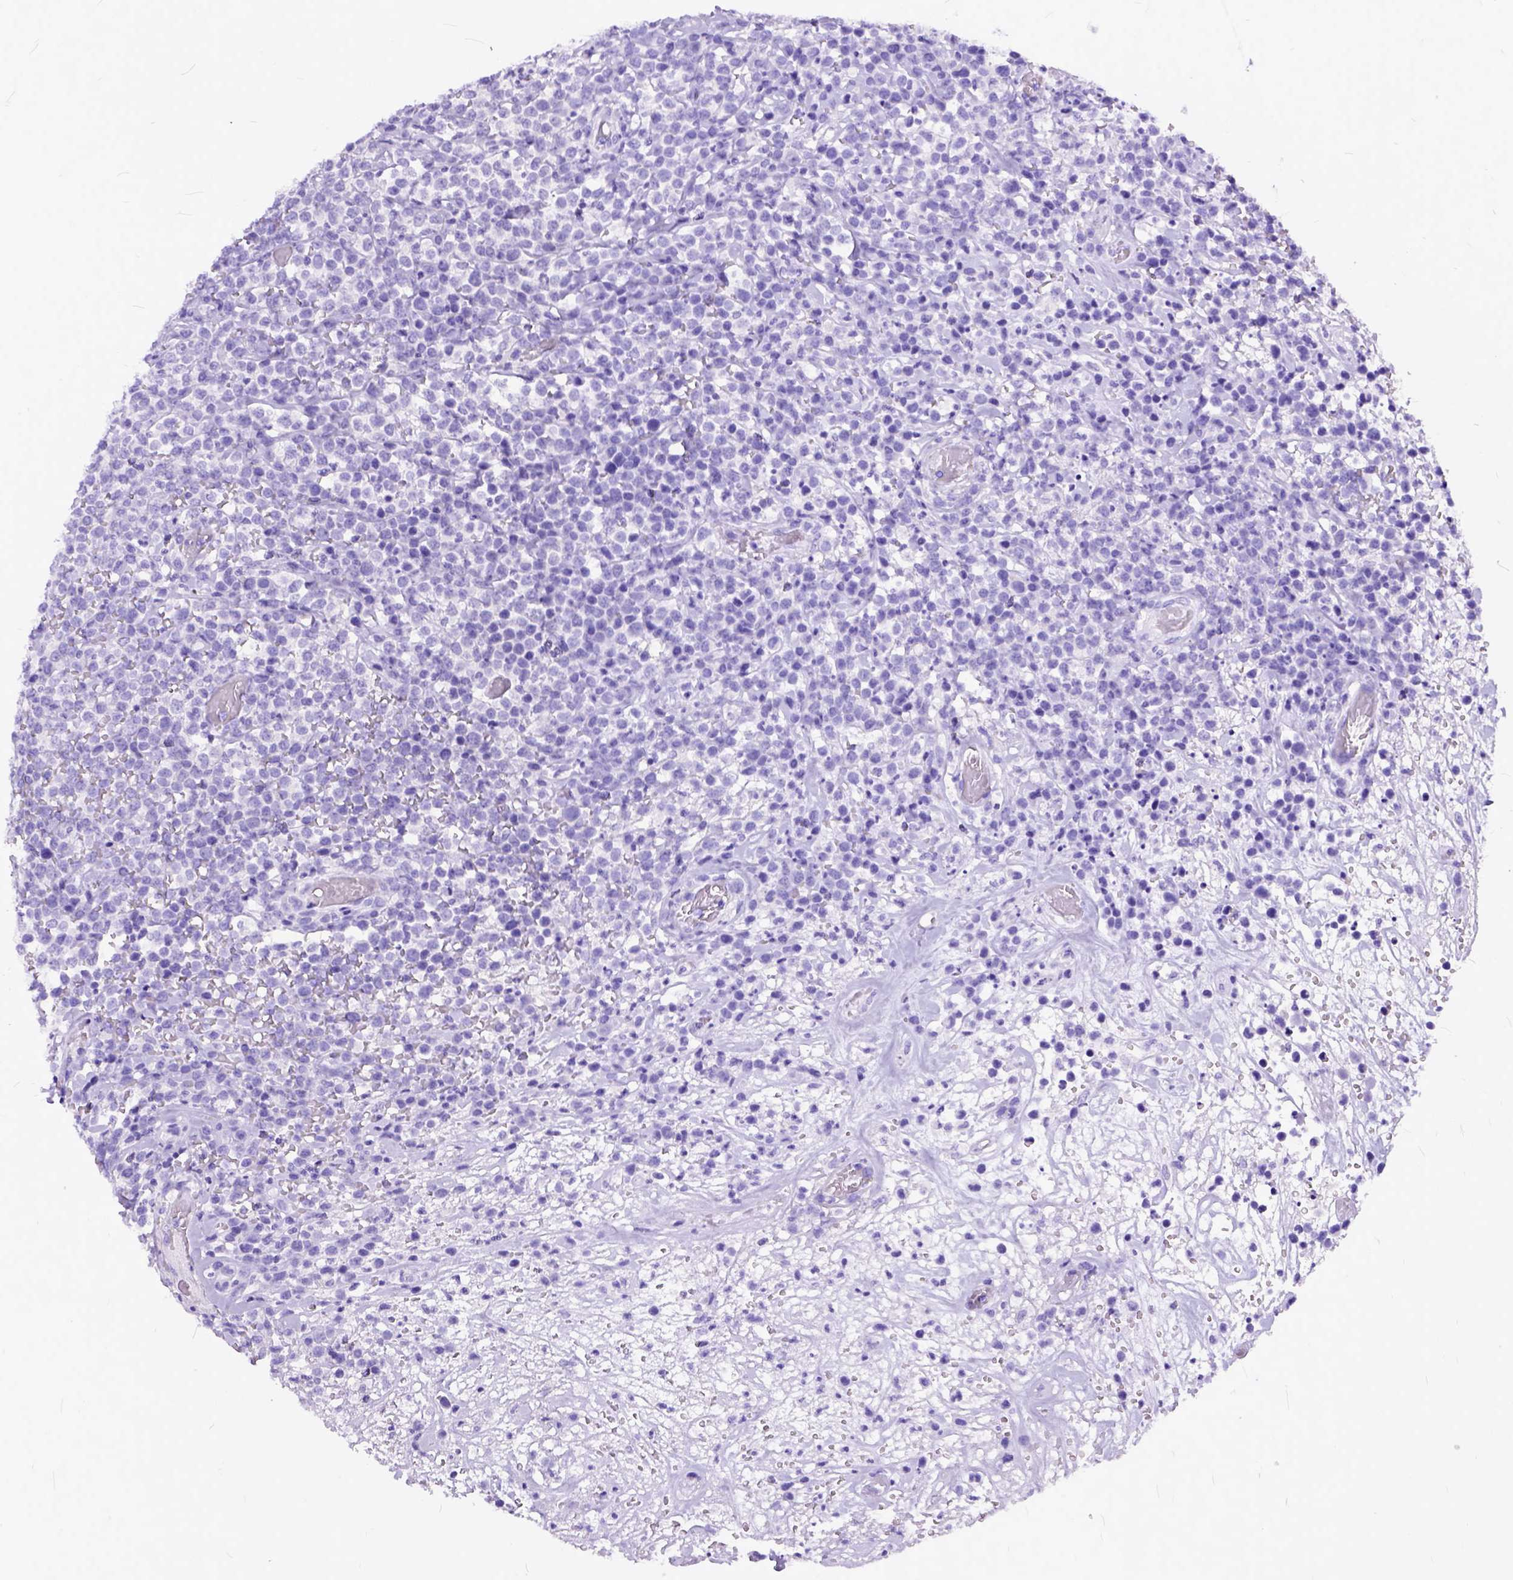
{"staining": {"intensity": "negative", "quantity": "none", "location": "none"}, "tissue": "lymphoma", "cell_type": "Tumor cells", "image_type": "cancer", "snomed": [{"axis": "morphology", "description": "Malignant lymphoma, non-Hodgkin's type, High grade"}, {"axis": "topography", "description": "Soft tissue"}], "caption": "This is an IHC photomicrograph of lymphoma. There is no expression in tumor cells.", "gene": "C1QTNF3", "patient": {"sex": "female", "age": 56}}